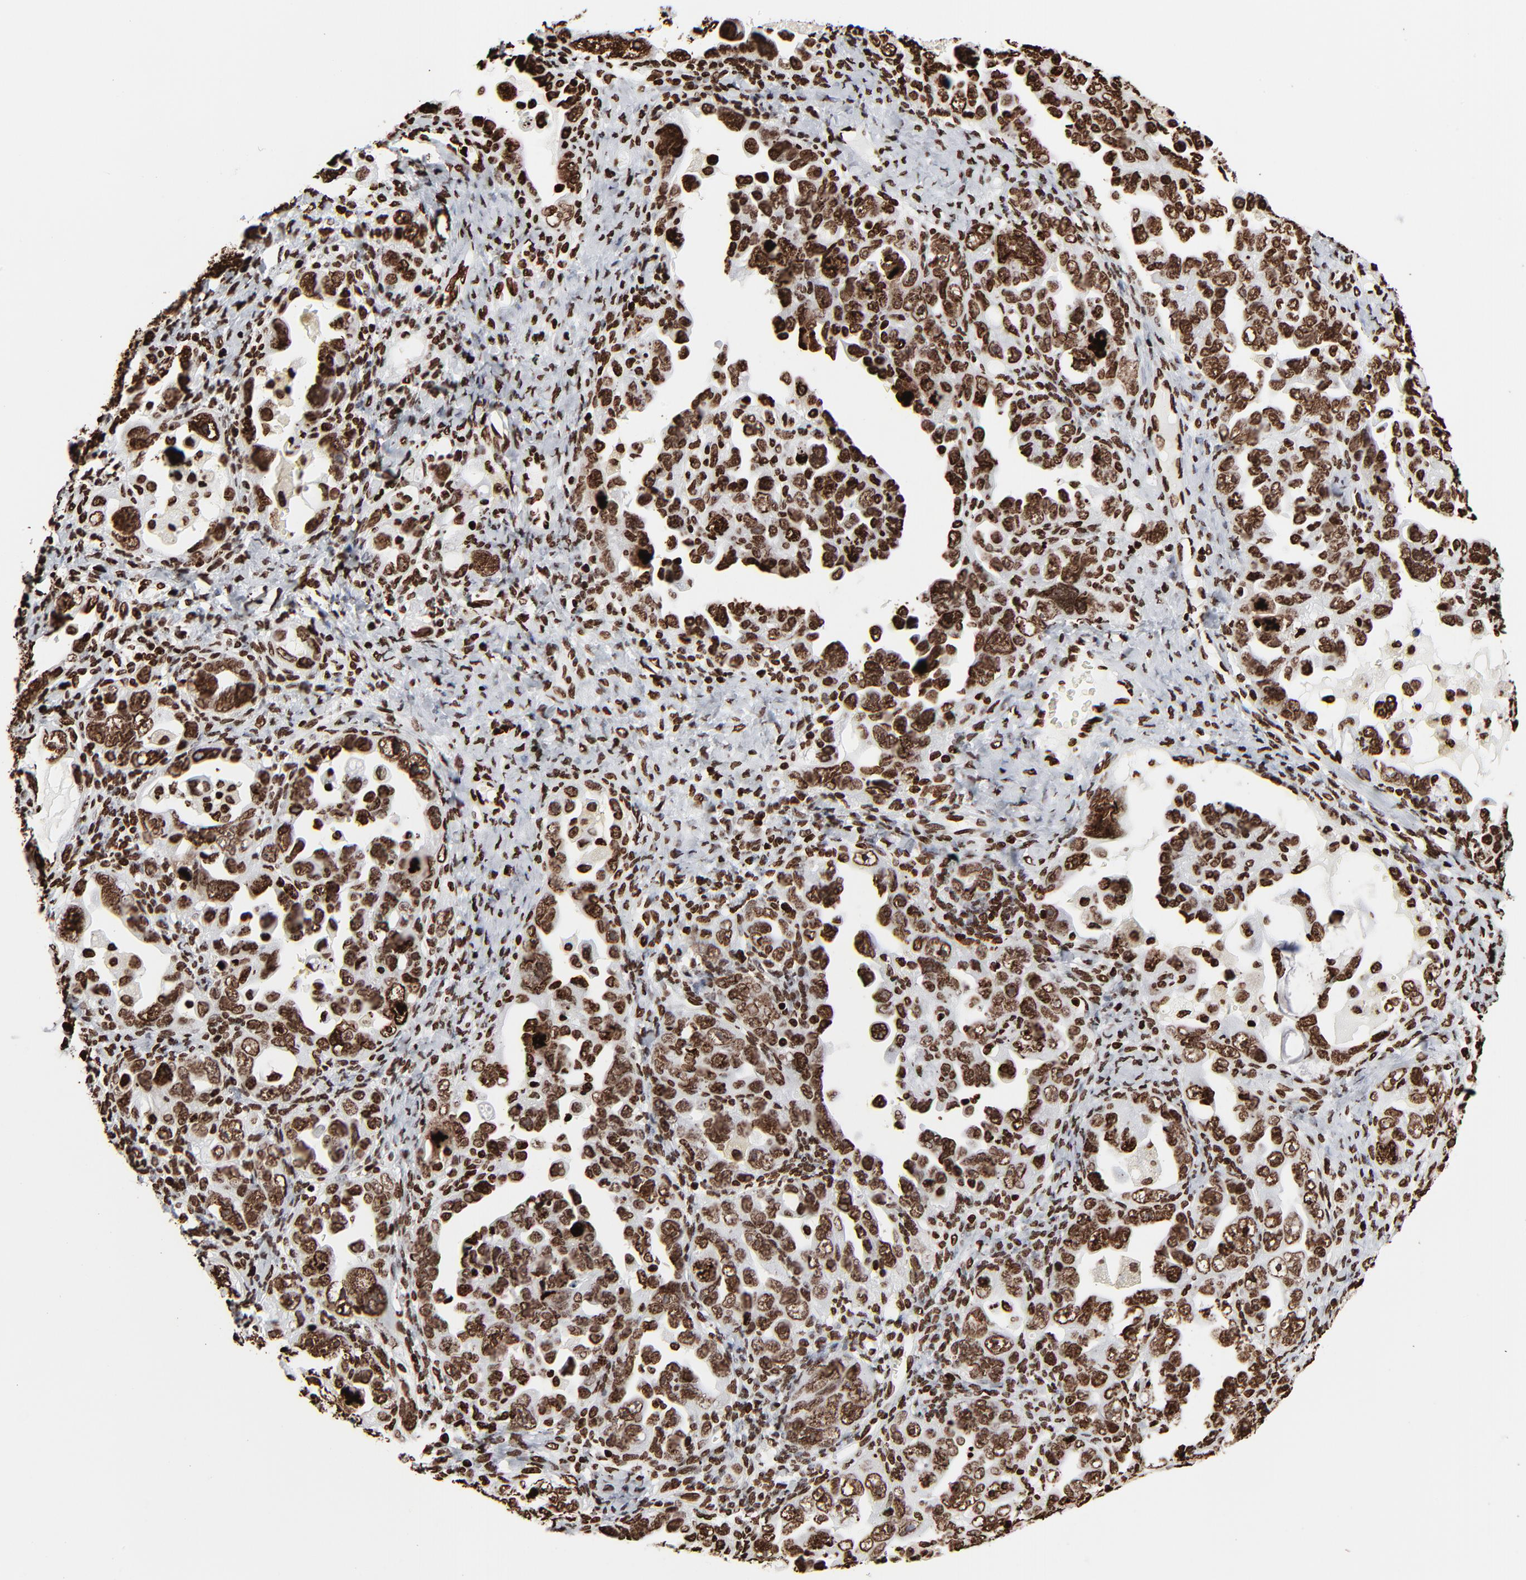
{"staining": {"intensity": "strong", "quantity": ">75%", "location": "nuclear"}, "tissue": "ovarian cancer", "cell_type": "Tumor cells", "image_type": "cancer", "snomed": [{"axis": "morphology", "description": "Cystadenocarcinoma, serous, NOS"}, {"axis": "topography", "description": "Ovary"}], "caption": "Brown immunohistochemical staining in ovarian cancer demonstrates strong nuclear expression in about >75% of tumor cells. The staining was performed using DAB (3,3'-diaminobenzidine), with brown indicating positive protein expression. Nuclei are stained blue with hematoxylin.", "gene": "H3-4", "patient": {"sex": "female", "age": 66}}